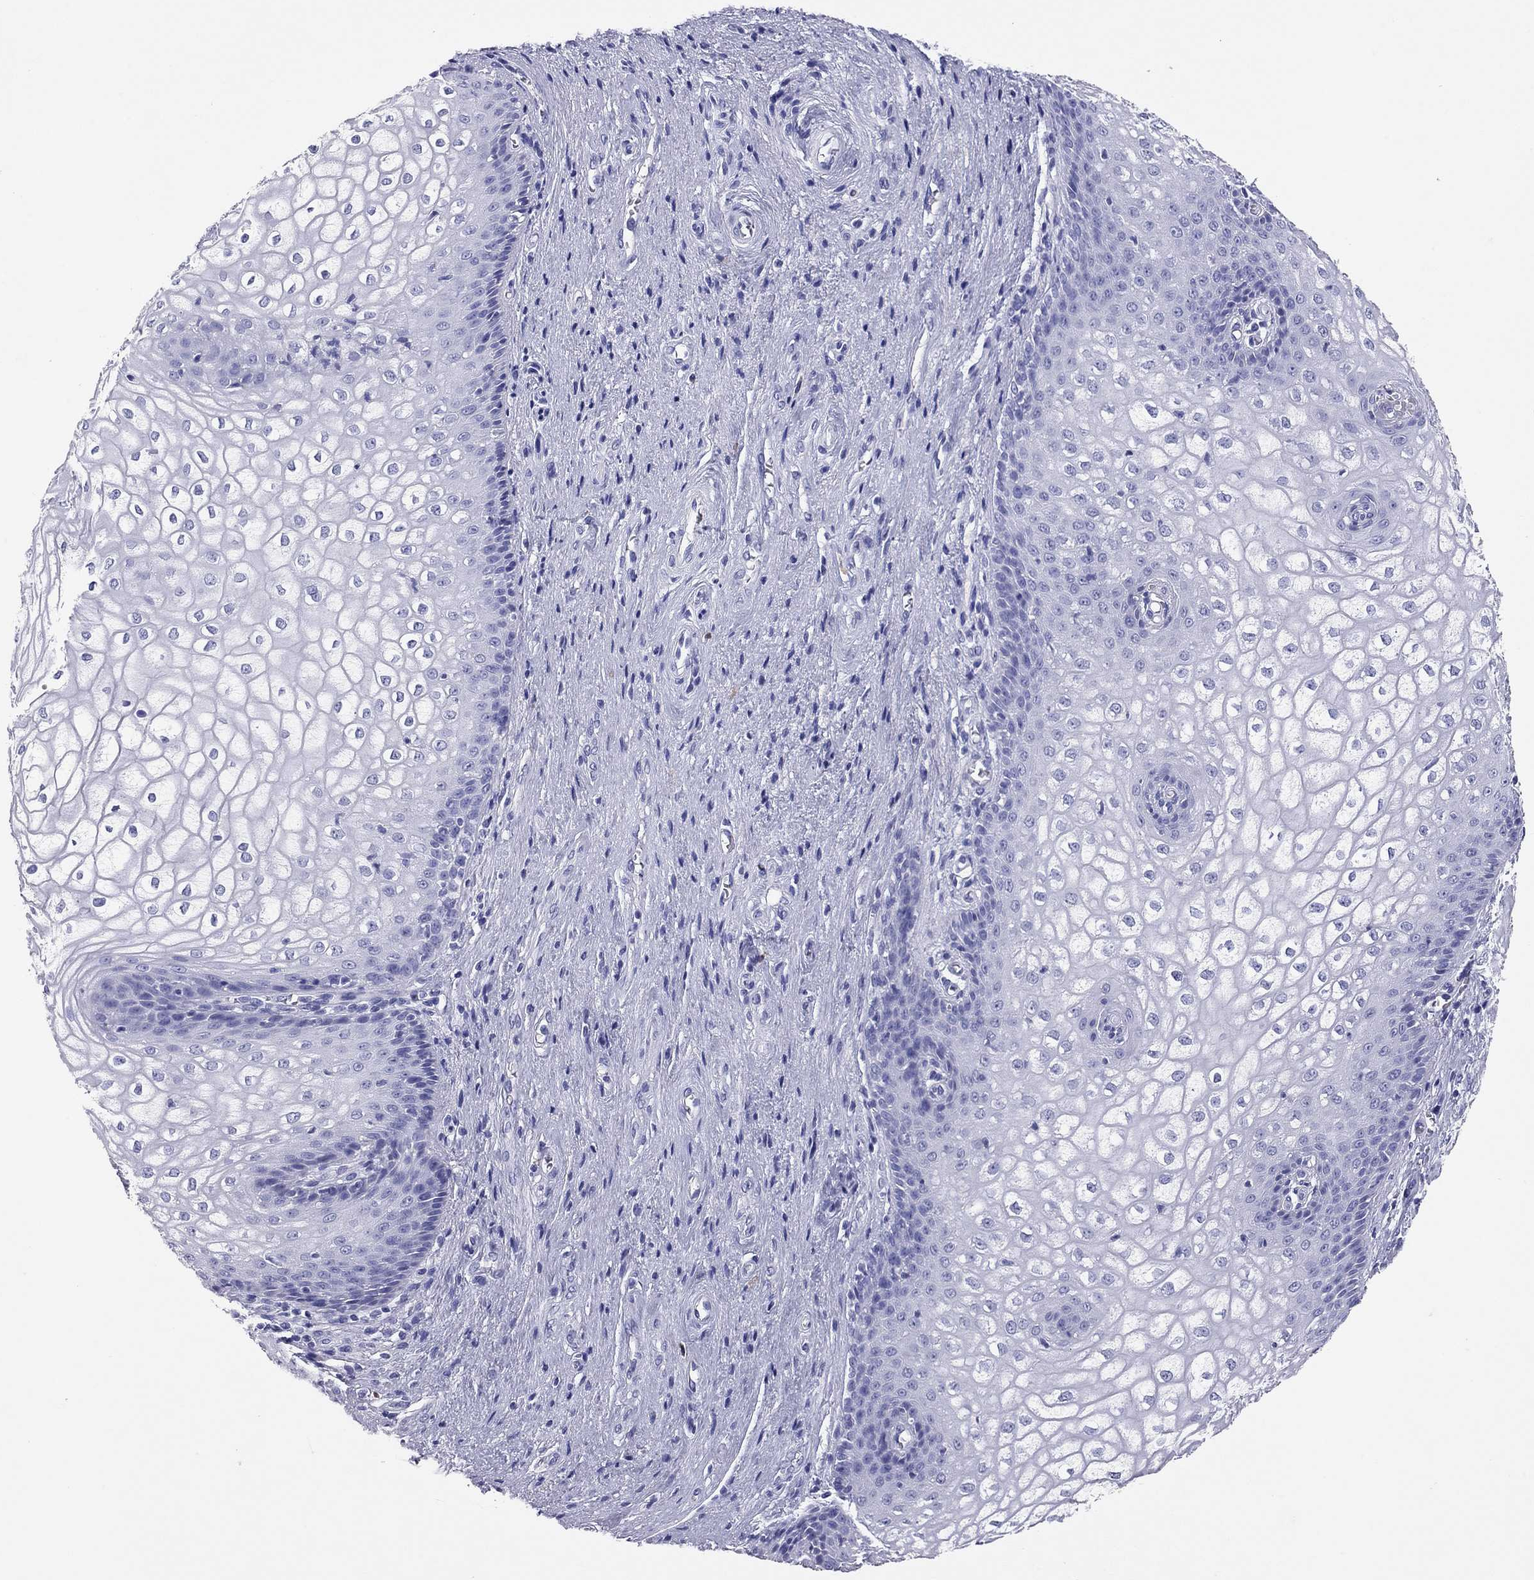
{"staining": {"intensity": "negative", "quantity": "none", "location": "none"}, "tissue": "vagina", "cell_type": "Squamous epithelial cells", "image_type": "normal", "snomed": [{"axis": "morphology", "description": "Normal tissue, NOS"}, {"axis": "topography", "description": "Vagina"}], "caption": "An IHC micrograph of normal vagina is shown. There is no staining in squamous epithelial cells of vagina.", "gene": "CALHM1", "patient": {"sex": "female", "age": 34}}